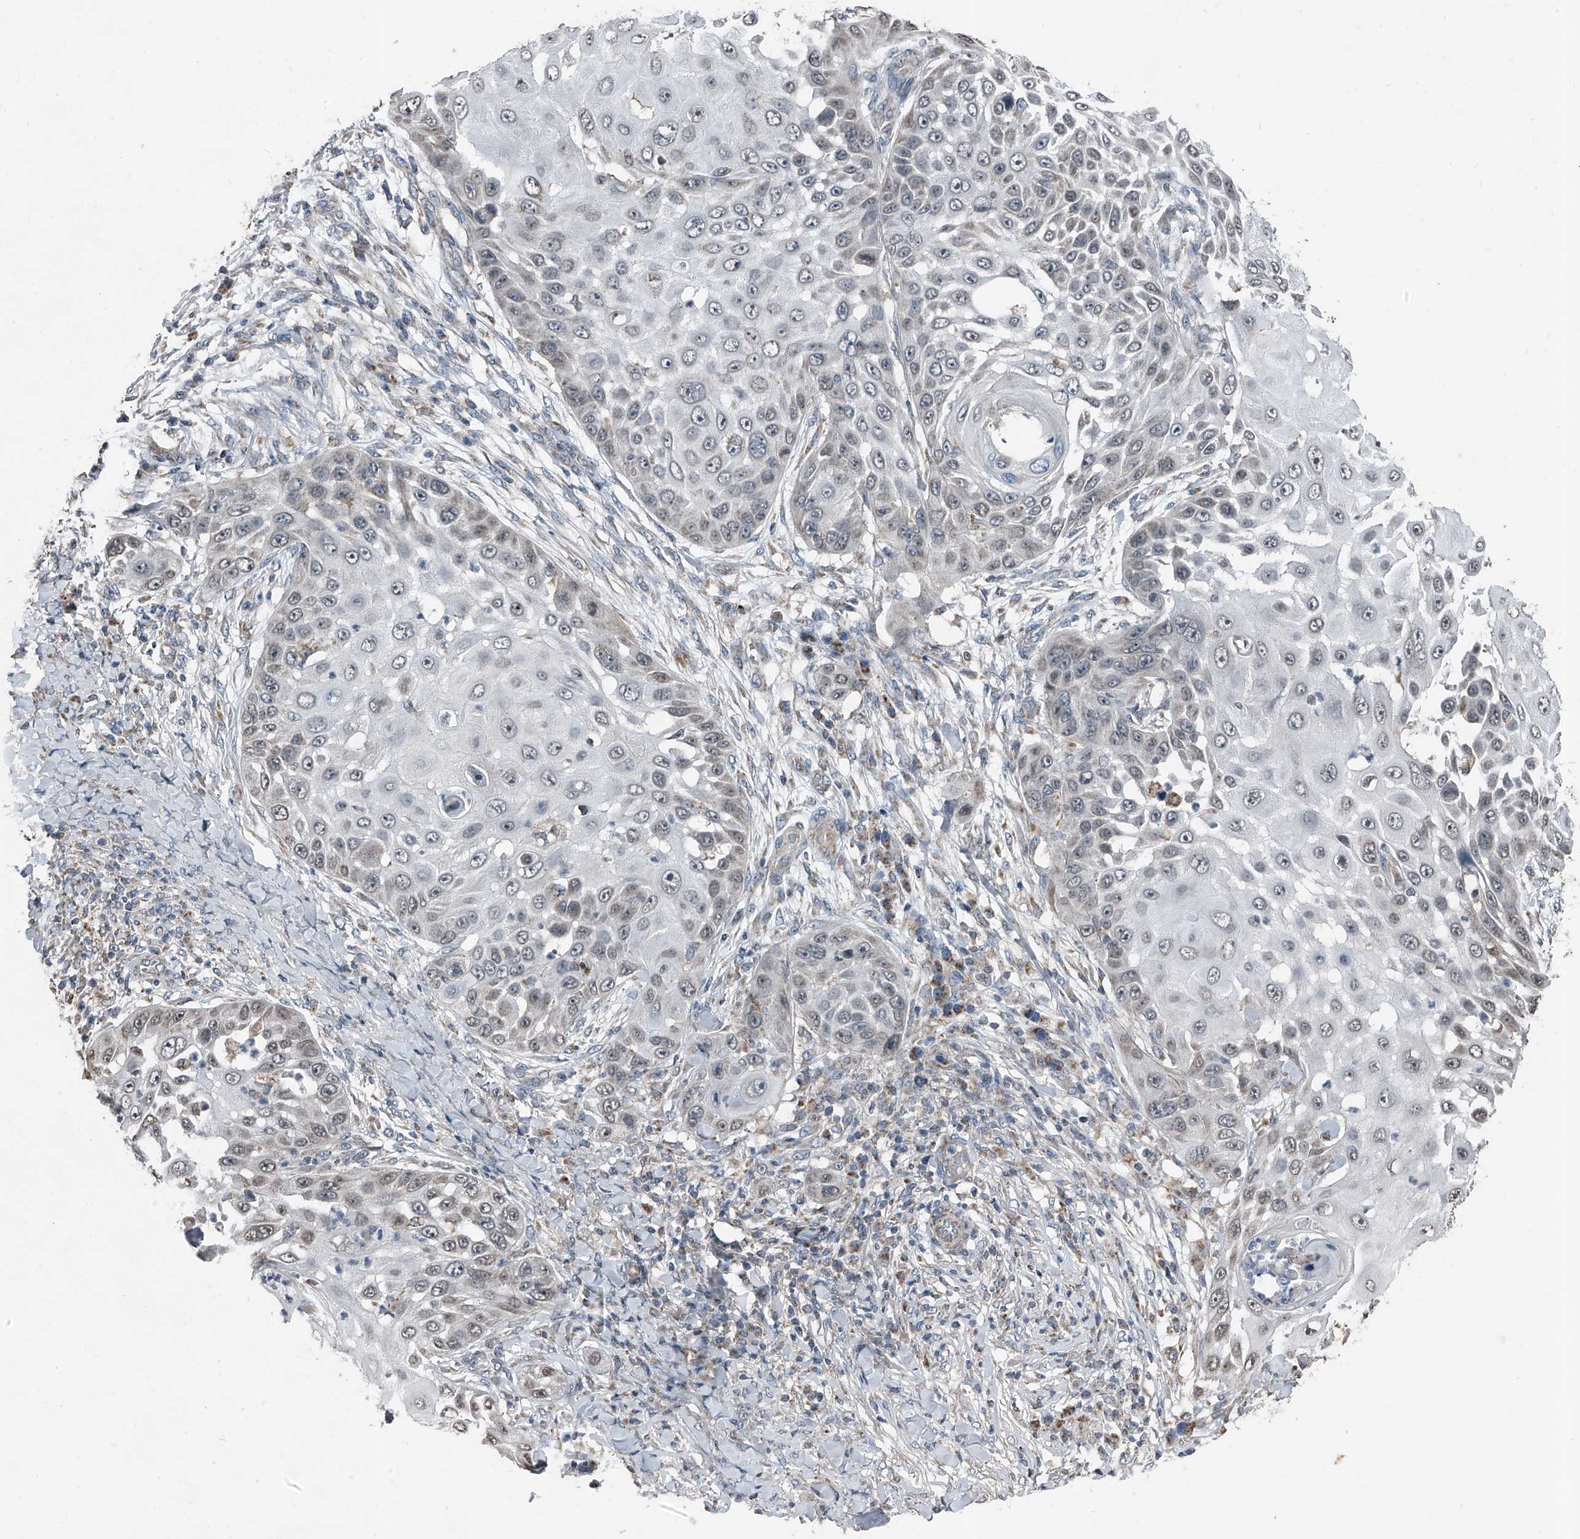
{"staining": {"intensity": "negative", "quantity": "none", "location": "none"}, "tissue": "skin cancer", "cell_type": "Tumor cells", "image_type": "cancer", "snomed": [{"axis": "morphology", "description": "Squamous cell carcinoma, NOS"}, {"axis": "topography", "description": "Skin"}], "caption": "Immunohistochemistry (IHC) histopathology image of neoplastic tissue: human squamous cell carcinoma (skin) stained with DAB reveals no significant protein staining in tumor cells. (DAB (3,3'-diaminobenzidine) immunohistochemistry visualized using brightfield microscopy, high magnification).", "gene": "CHRNA7", "patient": {"sex": "female", "age": 44}}